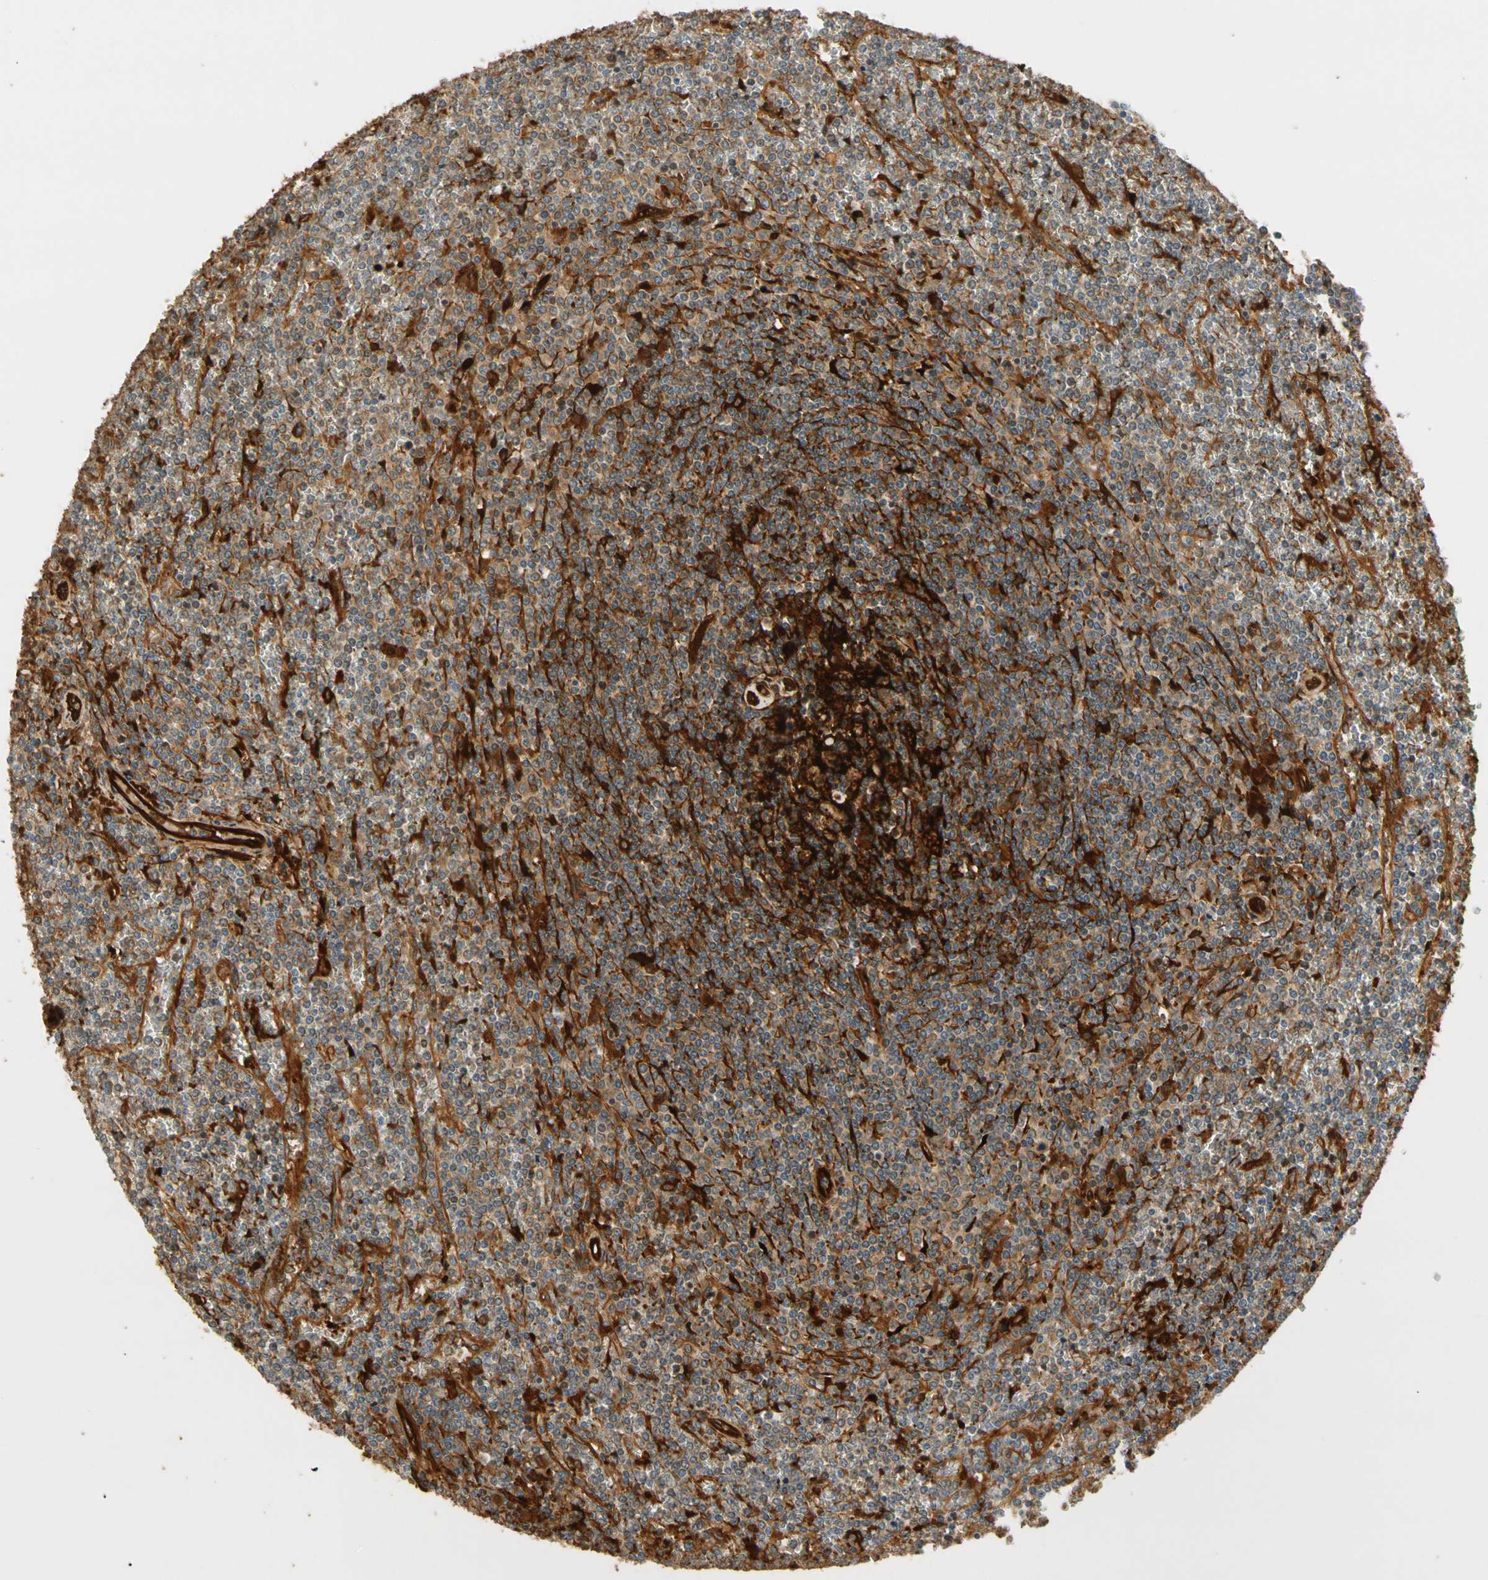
{"staining": {"intensity": "weak", "quantity": "25%-75%", "location": "cytoplasmic/membranous"}, "tissue": "lymphoma", "cell_type": "Tumor cells", "image_type": "cancer", "snomed": [{"axis": "morphology", "description": "Malignant lymphoma, non-Hodgkin's type, Low grade"}, {"axis": "topography", "description": "Spleen"}], "caption": "Immunohistochemical staining of lymphoma shows weak cytoplasmic/membranous protein positivity in about 25%-75% of tumor cells.", "gene": "PARP14", "patient": {"sex": "female", "age": 19}}